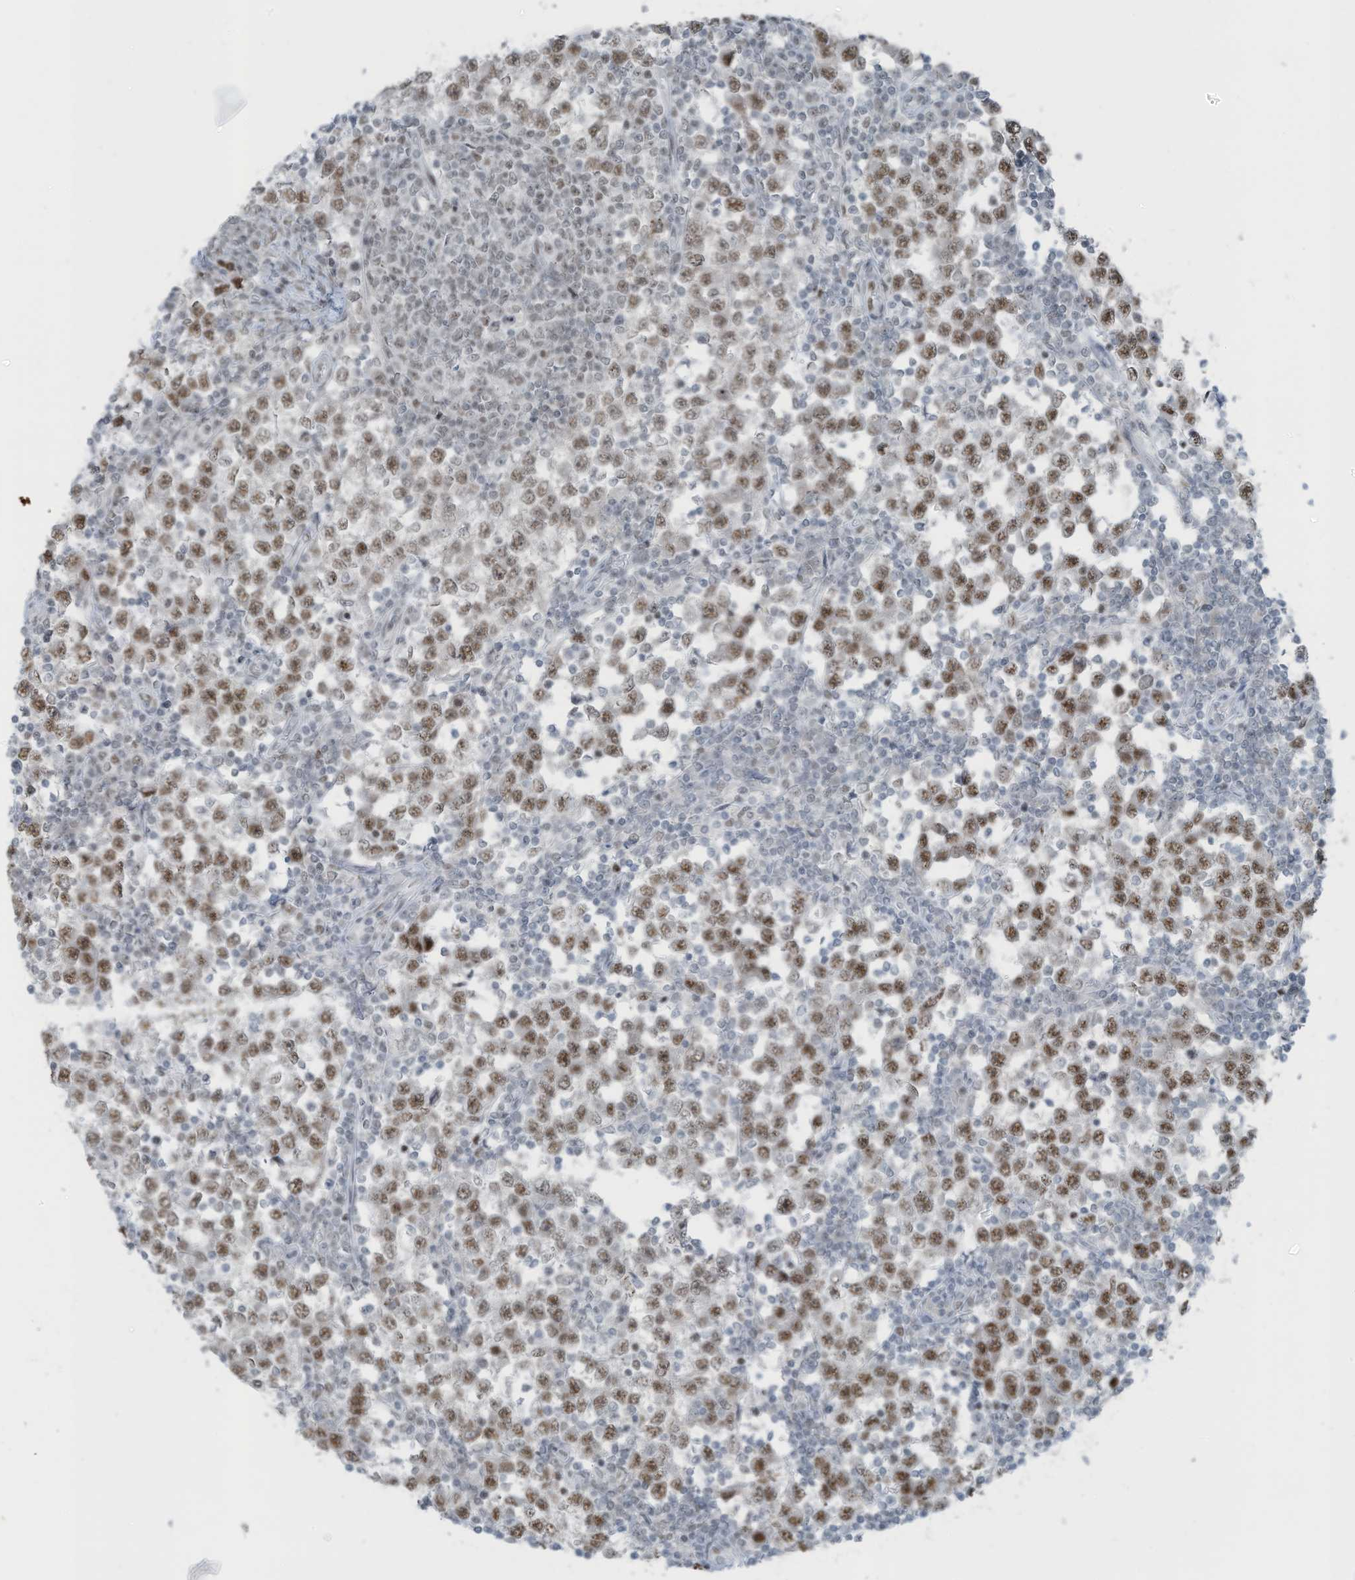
{"staining": {"intensity": "moderate", "quantity": ">75%", "location": "nuclear"}, "tissue": "testis cancer", "cell_type": "Tumor cells", "image_type": "cancer", "snomed": [{"axis": "morphology", "description": "Seminoma, NOS"}, {"axis": "topography", "description": "Testis"}], "caption": "Immunohistochemistry of human testis seminoma exhibits medium levels of moderate nuclear positivity in about >75% of tumor cells. (DAB (3,3'-diaminobenzidine) IHC with brightfield microscopy, high magnification).", "gene": "WRNIP1", "patient": {"sex": "male", "age": 65}}